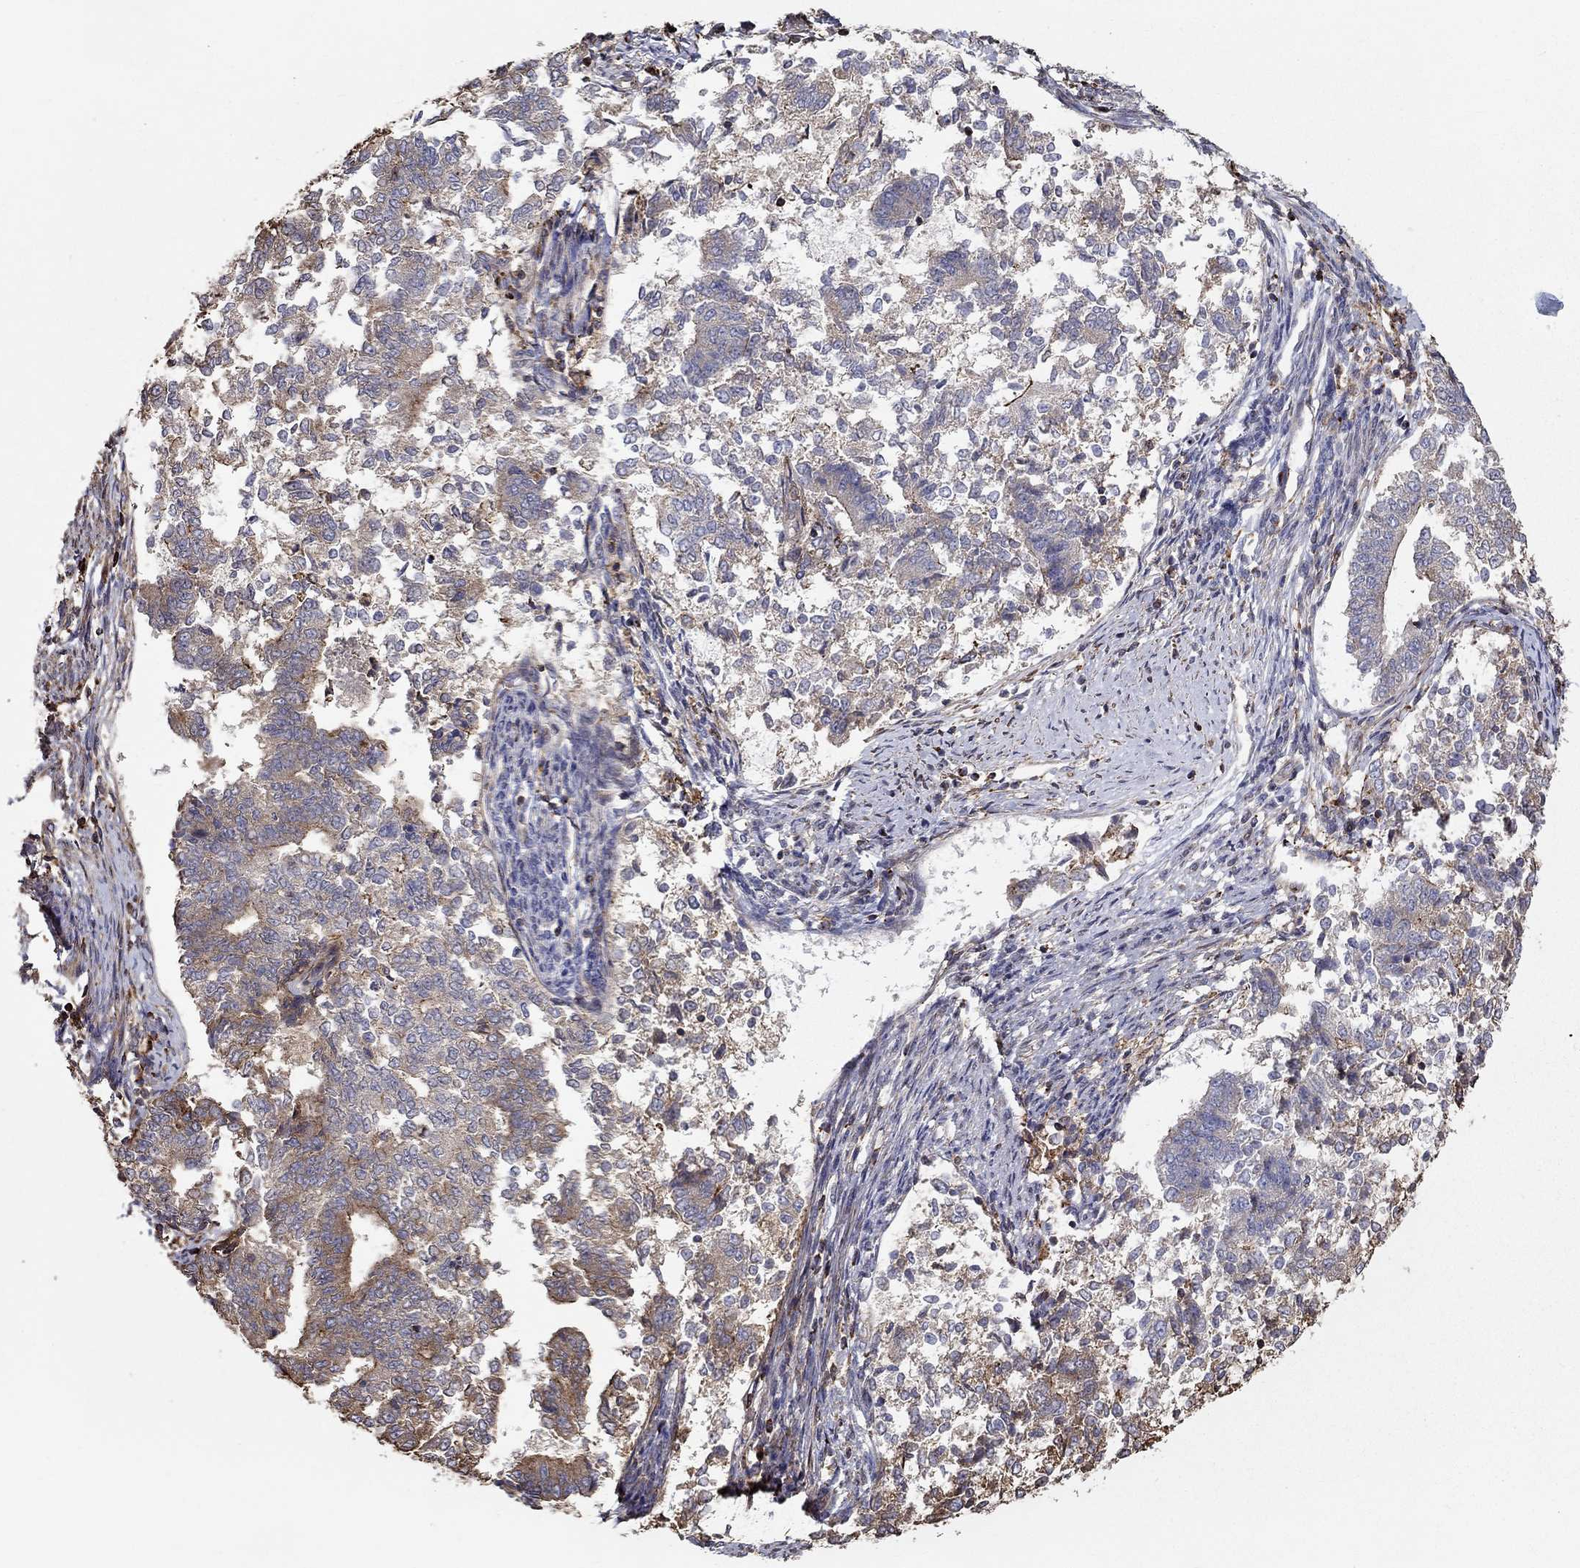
{"staining": {"intensity": "moderate", "quantity": "<25%", "location": "cytoplasmic/membranous"}, "tissue": "endometrial cancer", "cell_type": "Tumor cells", "image_type": "cancer", "snomed": [{"axis": "morphology", "description": "Adenocarcinoma, NOS"}, {"axis": "topography", "description": "Endometrium"}], "caption": "Protein positivity by immunohistochemistry reveals moderate cytoplasmic/membranous positivity in about <25% of tumor cells in endometrial adenocarcinoma. The staining is performed using DAB brown chromogen to label protein expression. The nuclei are counter-stained blue using hematoxylin.", "gene": "NPHP1", "patient": {"sex": "female", "age": 65}}